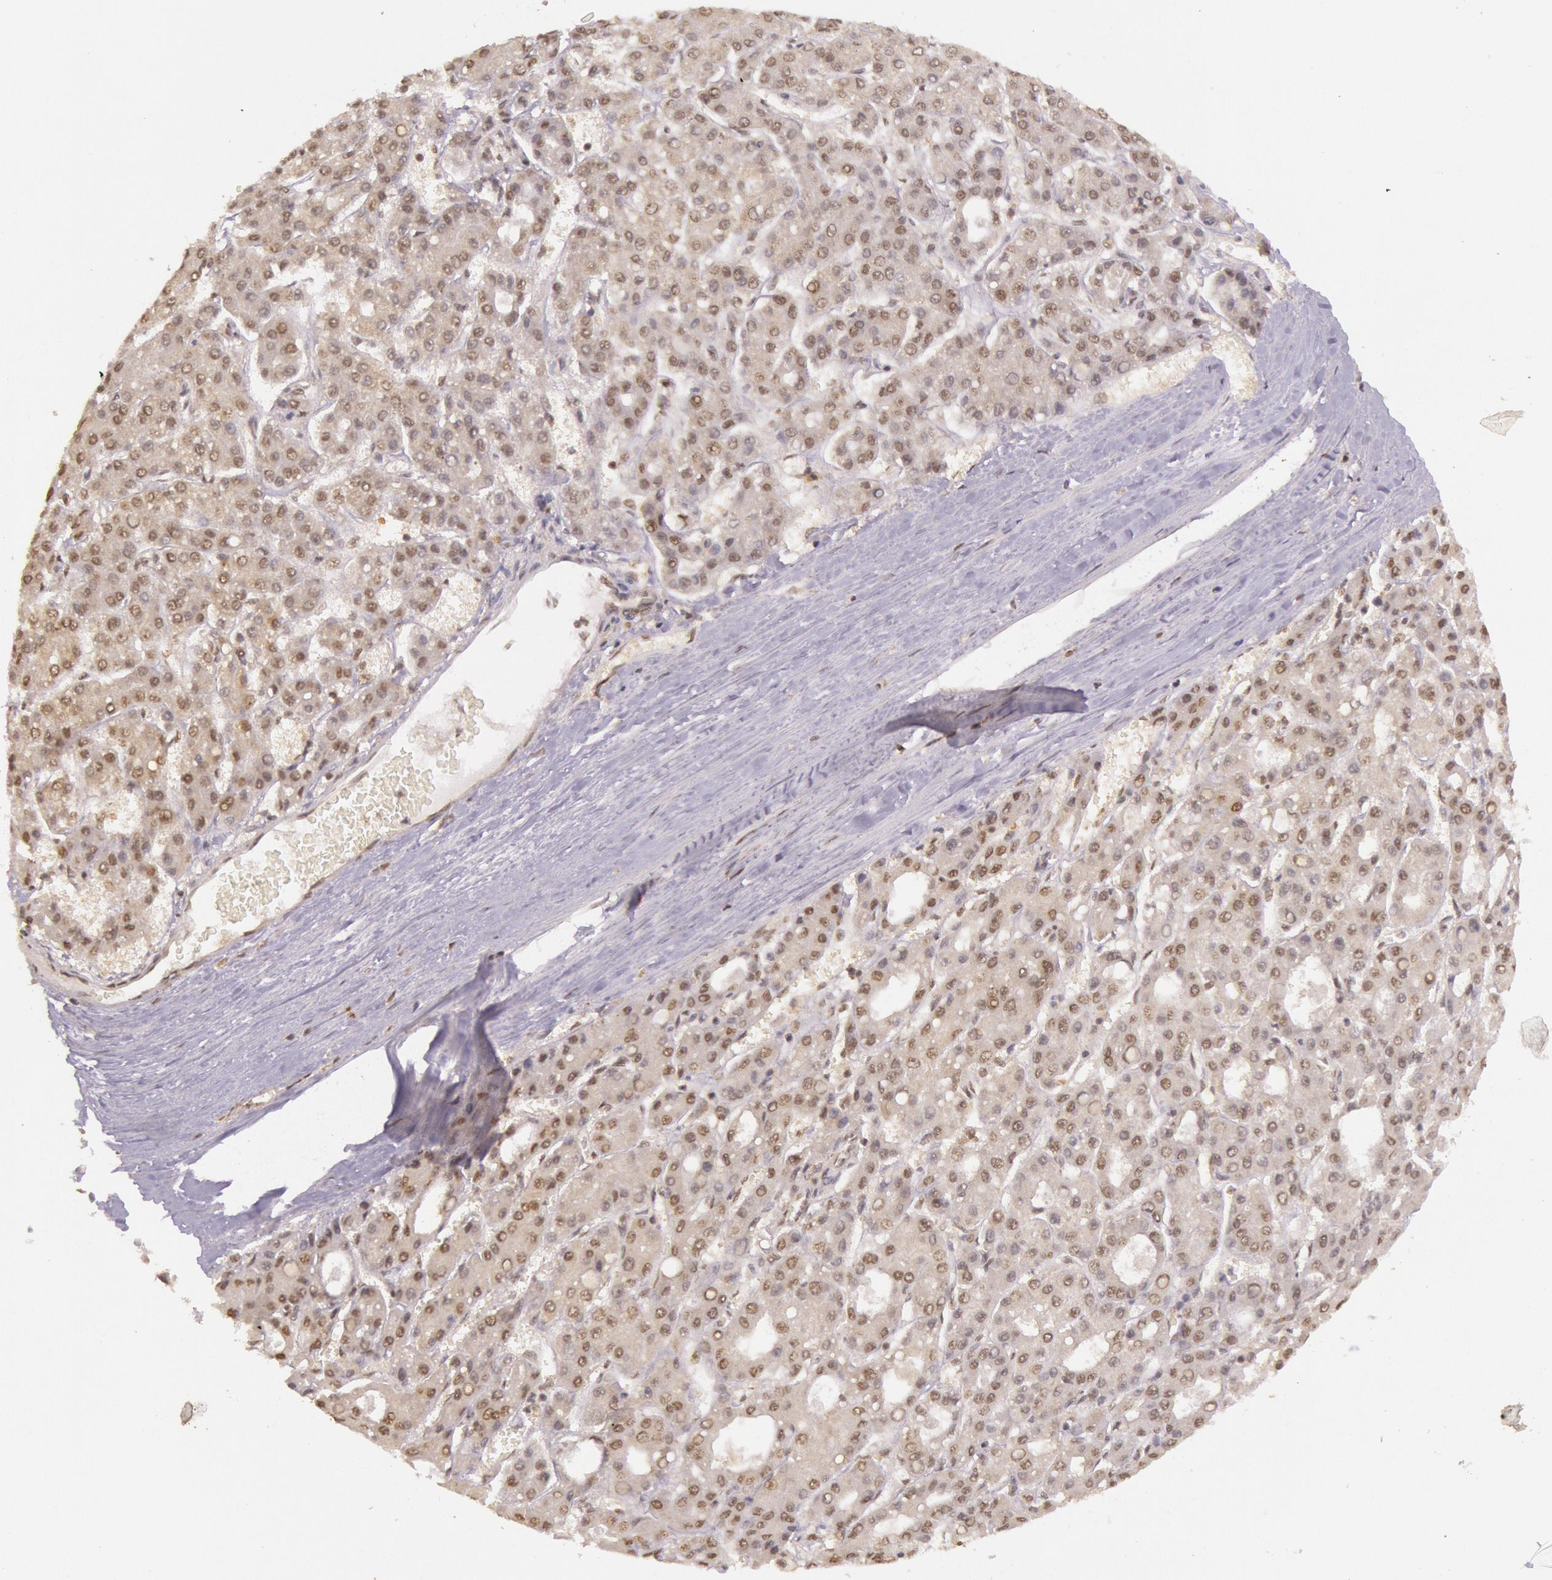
{"staining": {"intensity": "weak", "quantity": "25%-75%", "location": "cytoplasmic/membranous,nuclear"}, "tissue": "liver cancer", "cell_type": "Tumor cells", "image_type": "cancer", "snomed": [{"axis": "morphology", "description": "Carcinoma, Hepatocellular, NOS"}, {"axis": "topography", "description": "Liver"}], "caption": "An image of liver cancer (hepatocellular carcinoma) stained for a protein exhibits weak cytoplasmic/membranous and nuclear brown staining in tumor cells. (DAB (3,3'-diaminobenzidine) IHC, brown staining for protein, blue staining for nuclei).", "gene": "RTL10", "patient": {"sex": "male", "age": 69}}